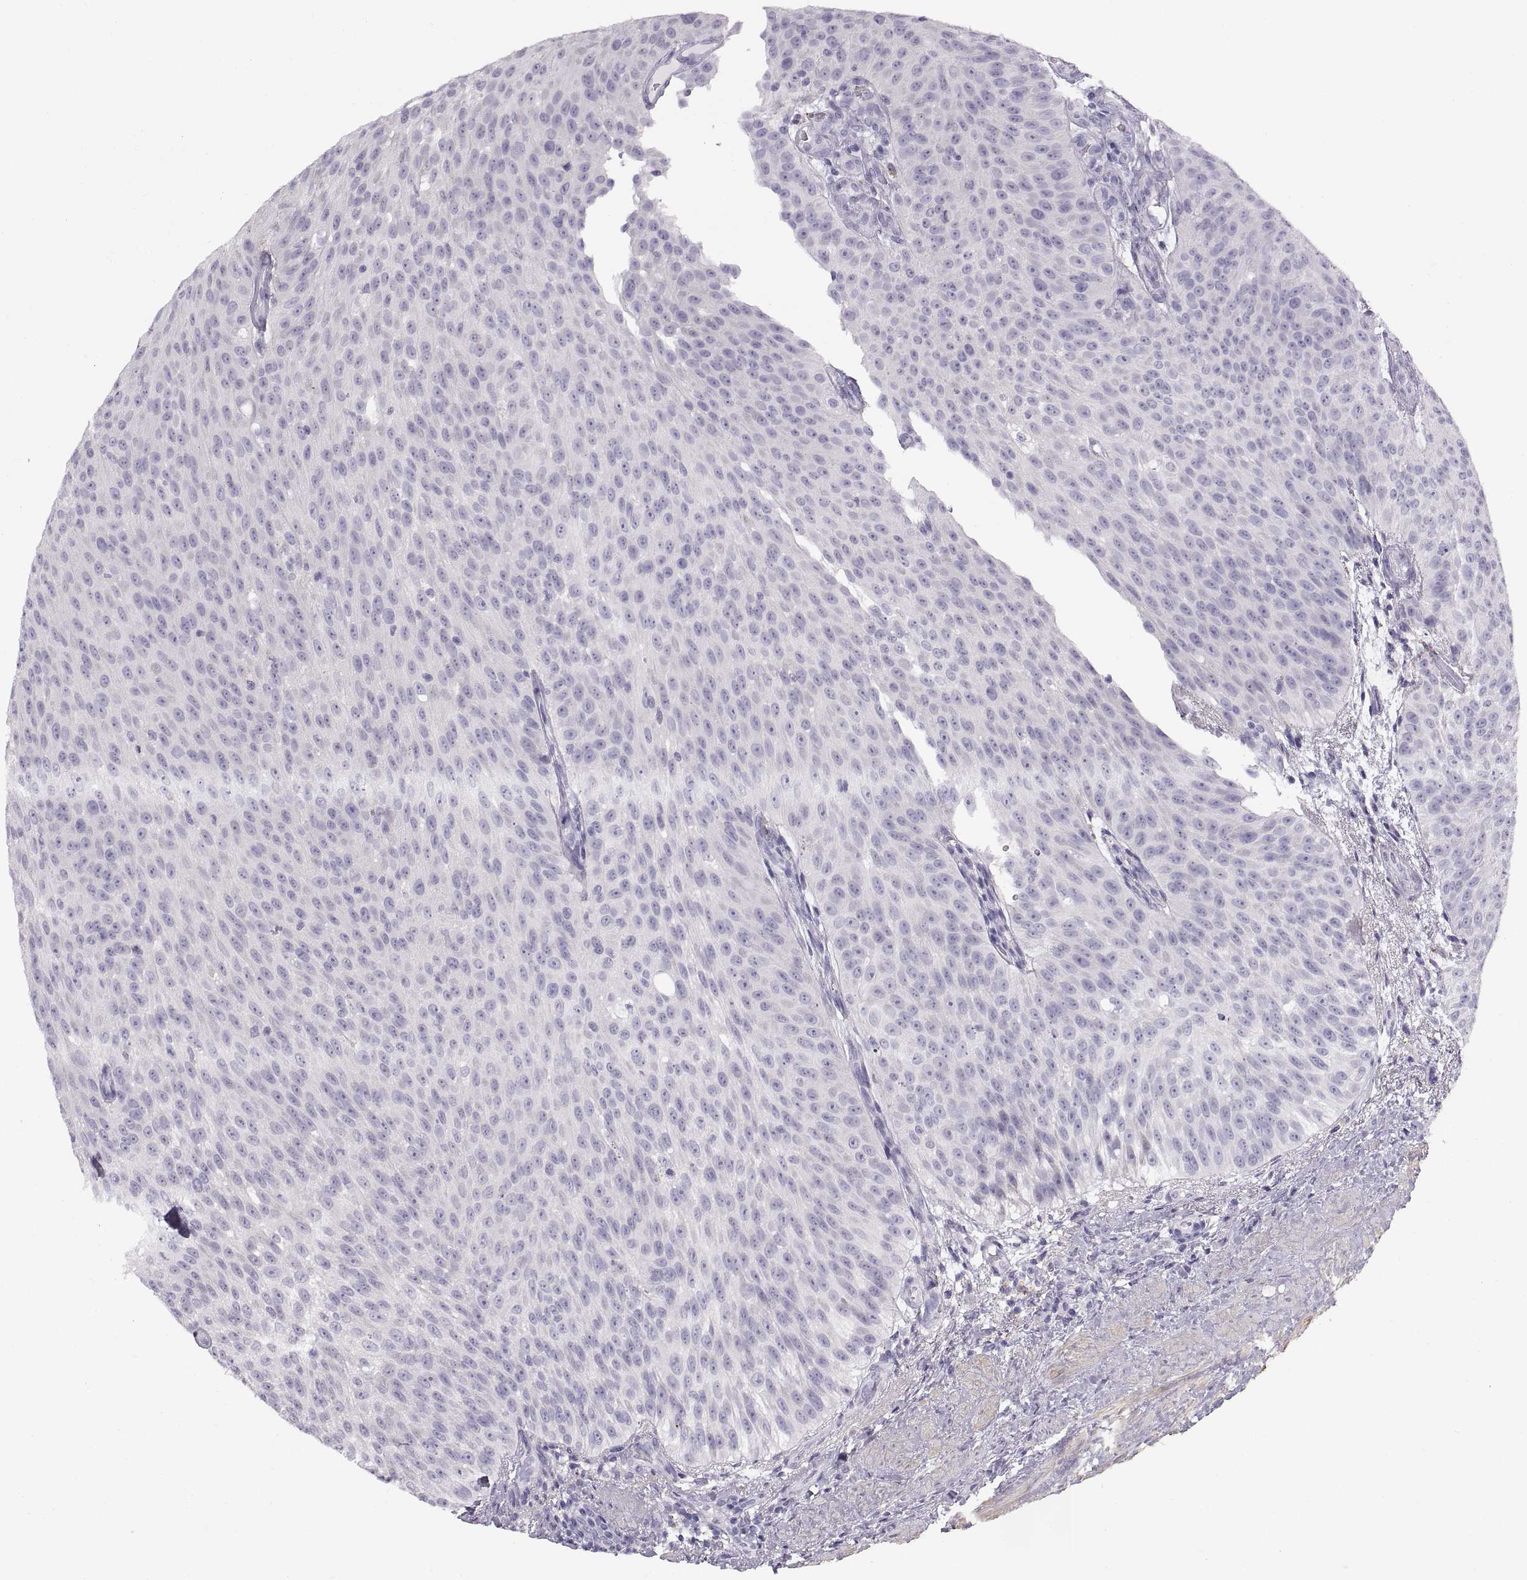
{"staining": {"intensity": "negative", "quantity": "none", "location": "none"}, "tissue": "urothelial cancer", "cell_type": "Tumor cells", "image_type": "cancer", "snomed": [{"axis": "morphology", "description": "Urothelial carcinoma, Low grade"}, {"axis": "topography", "description": "Urinary bladder"}], "caption": "Urothelial cancer stained for a protein using IHC displays no positivity tumor cells.", "gene": "COL9A3", "patient": {"sex": "male", "age": 78}}